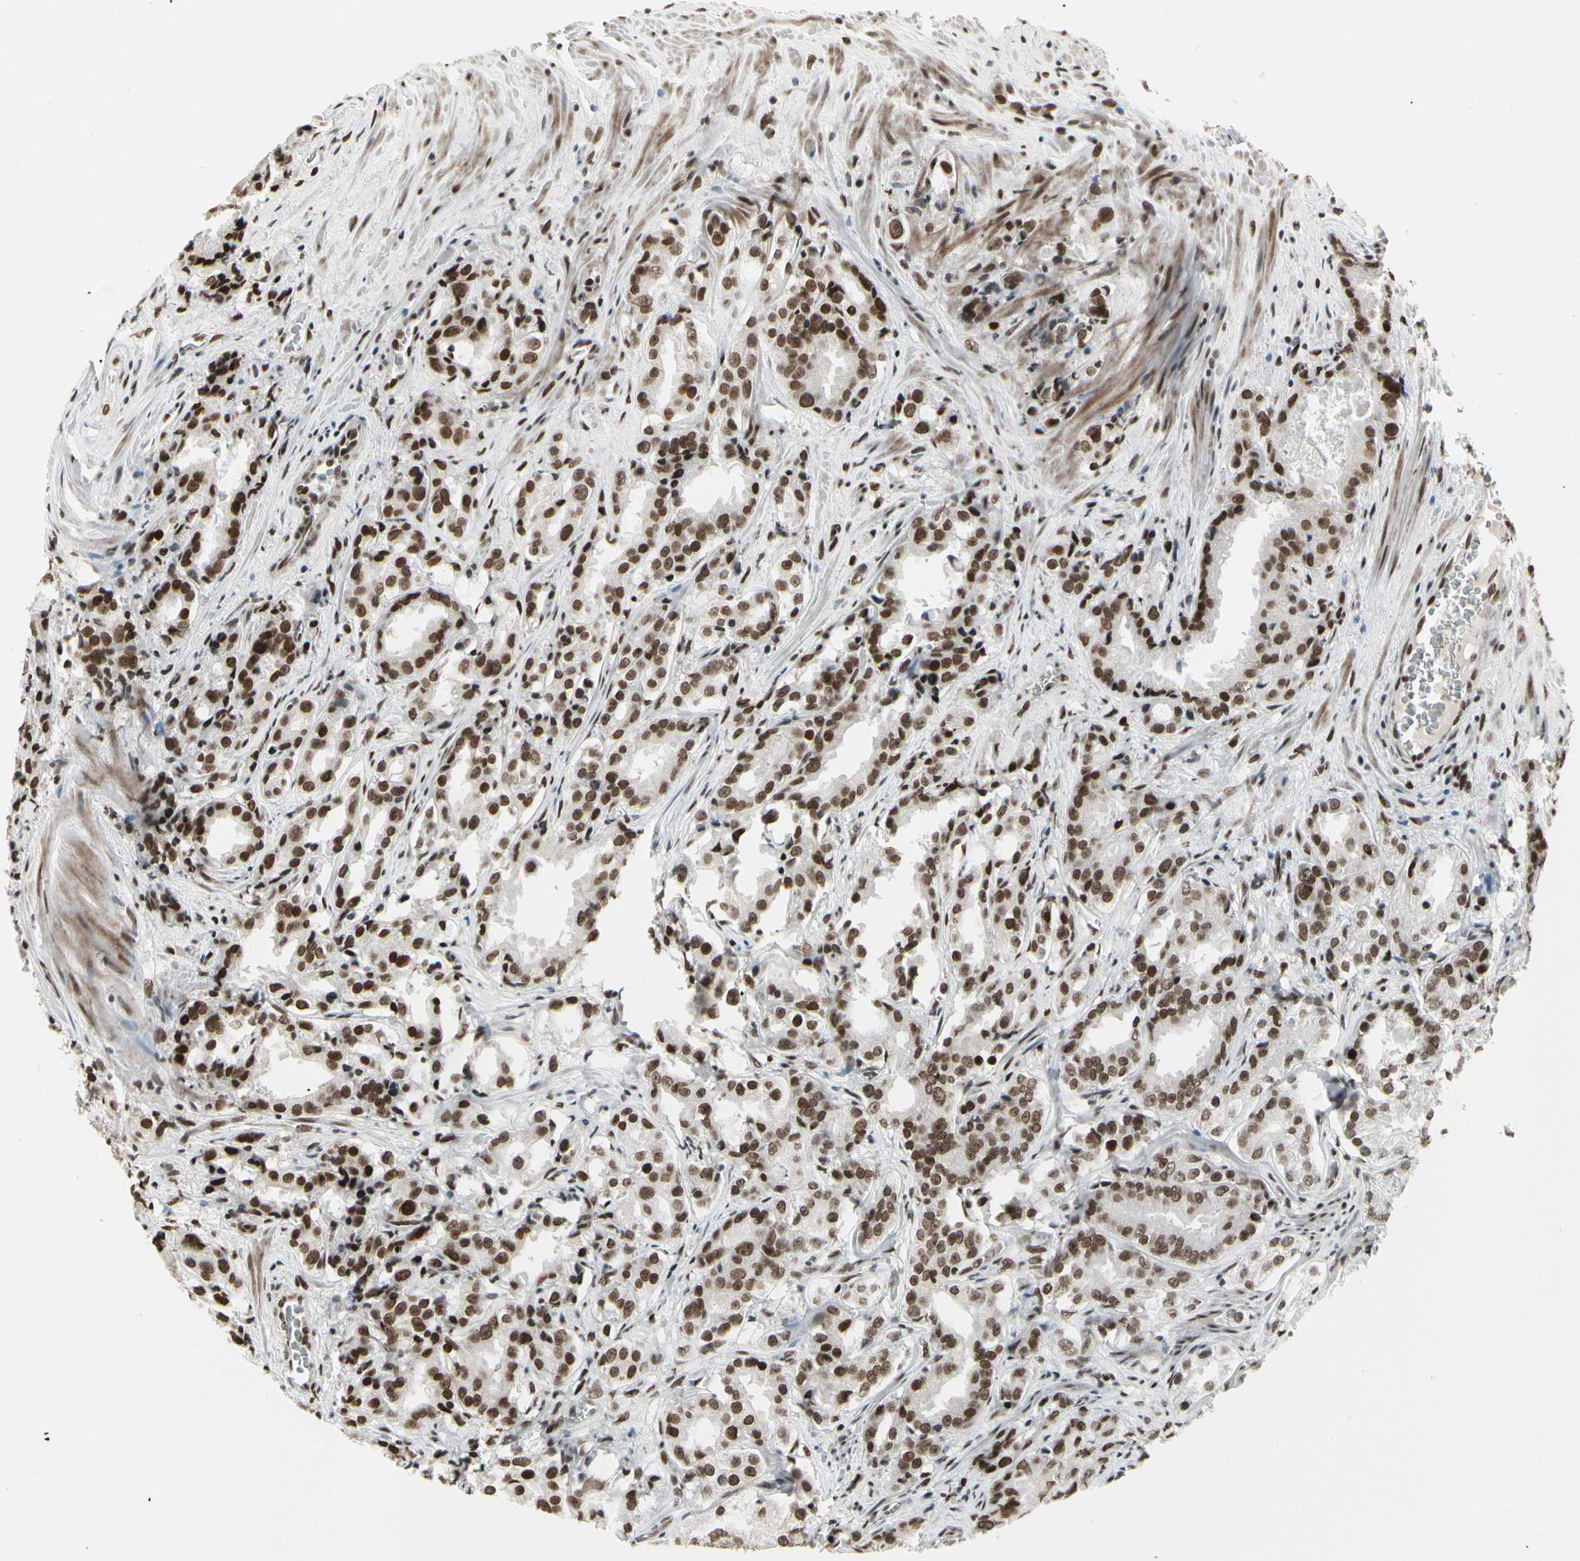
{"staining": {"intensity": "strong", "quantity": ">75%", "location": "nuclear"}, "tissue": "prostate cancer", "cell_type": "Tumor cells", "image_type": "cancer", "snomed": [{"axis": "morphology", "description": "Adenocarcinoma, High grade"}, {"axis": "topography", "description": "Prostate"}], "caption": "Protein staining displays strong nuclear positivity in about >75% of tumor cells in adenocarcinoma (high-grade) (prostate).", "gene": "HMG20A", "patient": {"sex": "male", "age": 73}}